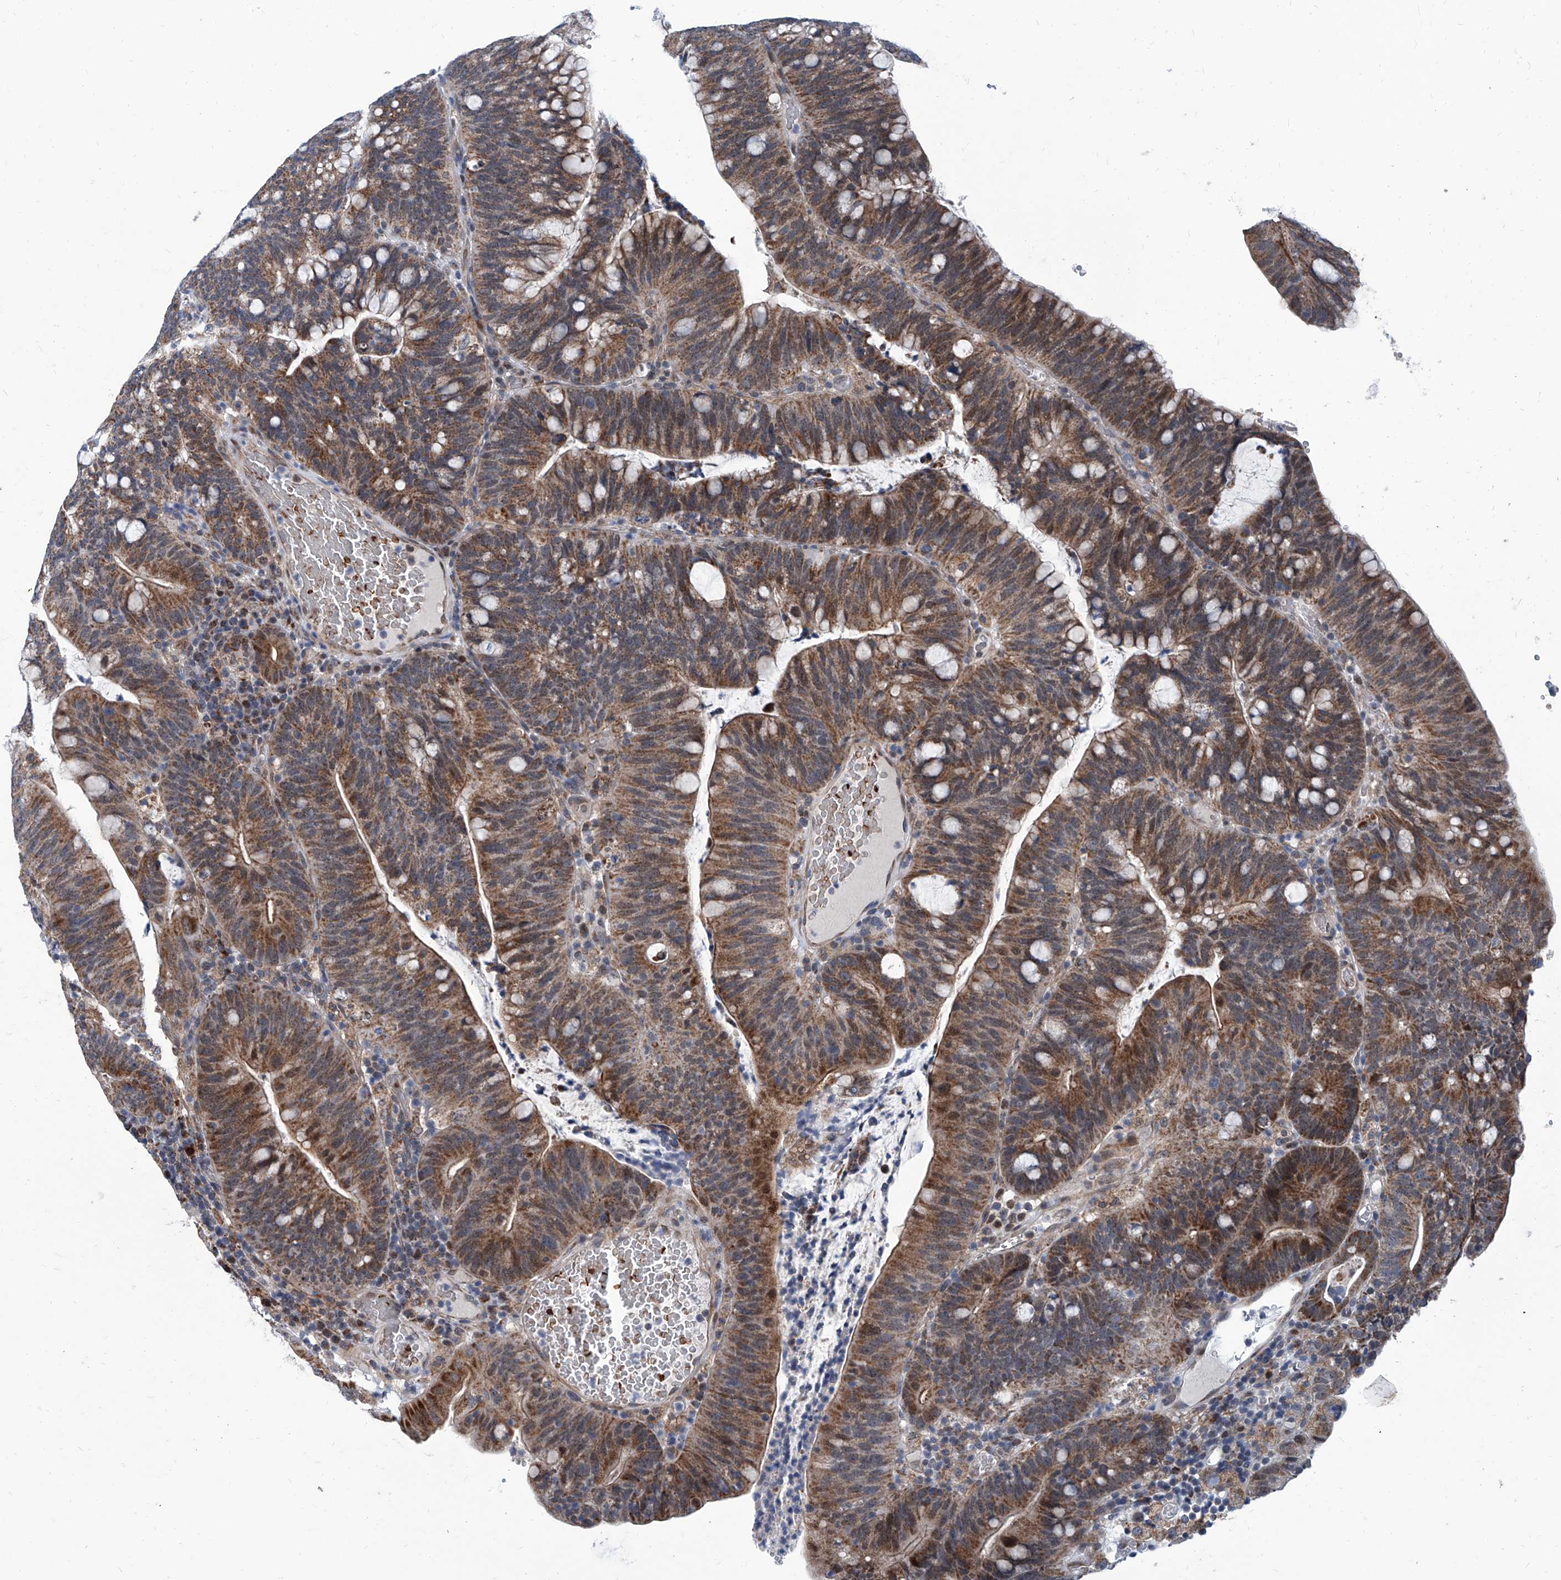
{"staining": {"intensity": "moderate", "quantity": ">75%", "location": "cytoplasmic/membranous"}, "tissue": "colorectal cancer", "cell_type": "Tumor cells", "image_type": "cancer", "snomed": [{"axis": "morphology", "description": "Adenocarcinoma, NOS"}, {"axis": "topography", "description": "Colon"}], "caption": "An immunohistochemistry (IHC) photomicrograph of neoplastic tissue is shown. Protein staining in brown shows moderate cytoplasmic/membranous positivity in adenocarcinoma (colorectal) within tumor cells.", "gene": "USP48", "patient": {"sex": "female", "age": 66}}